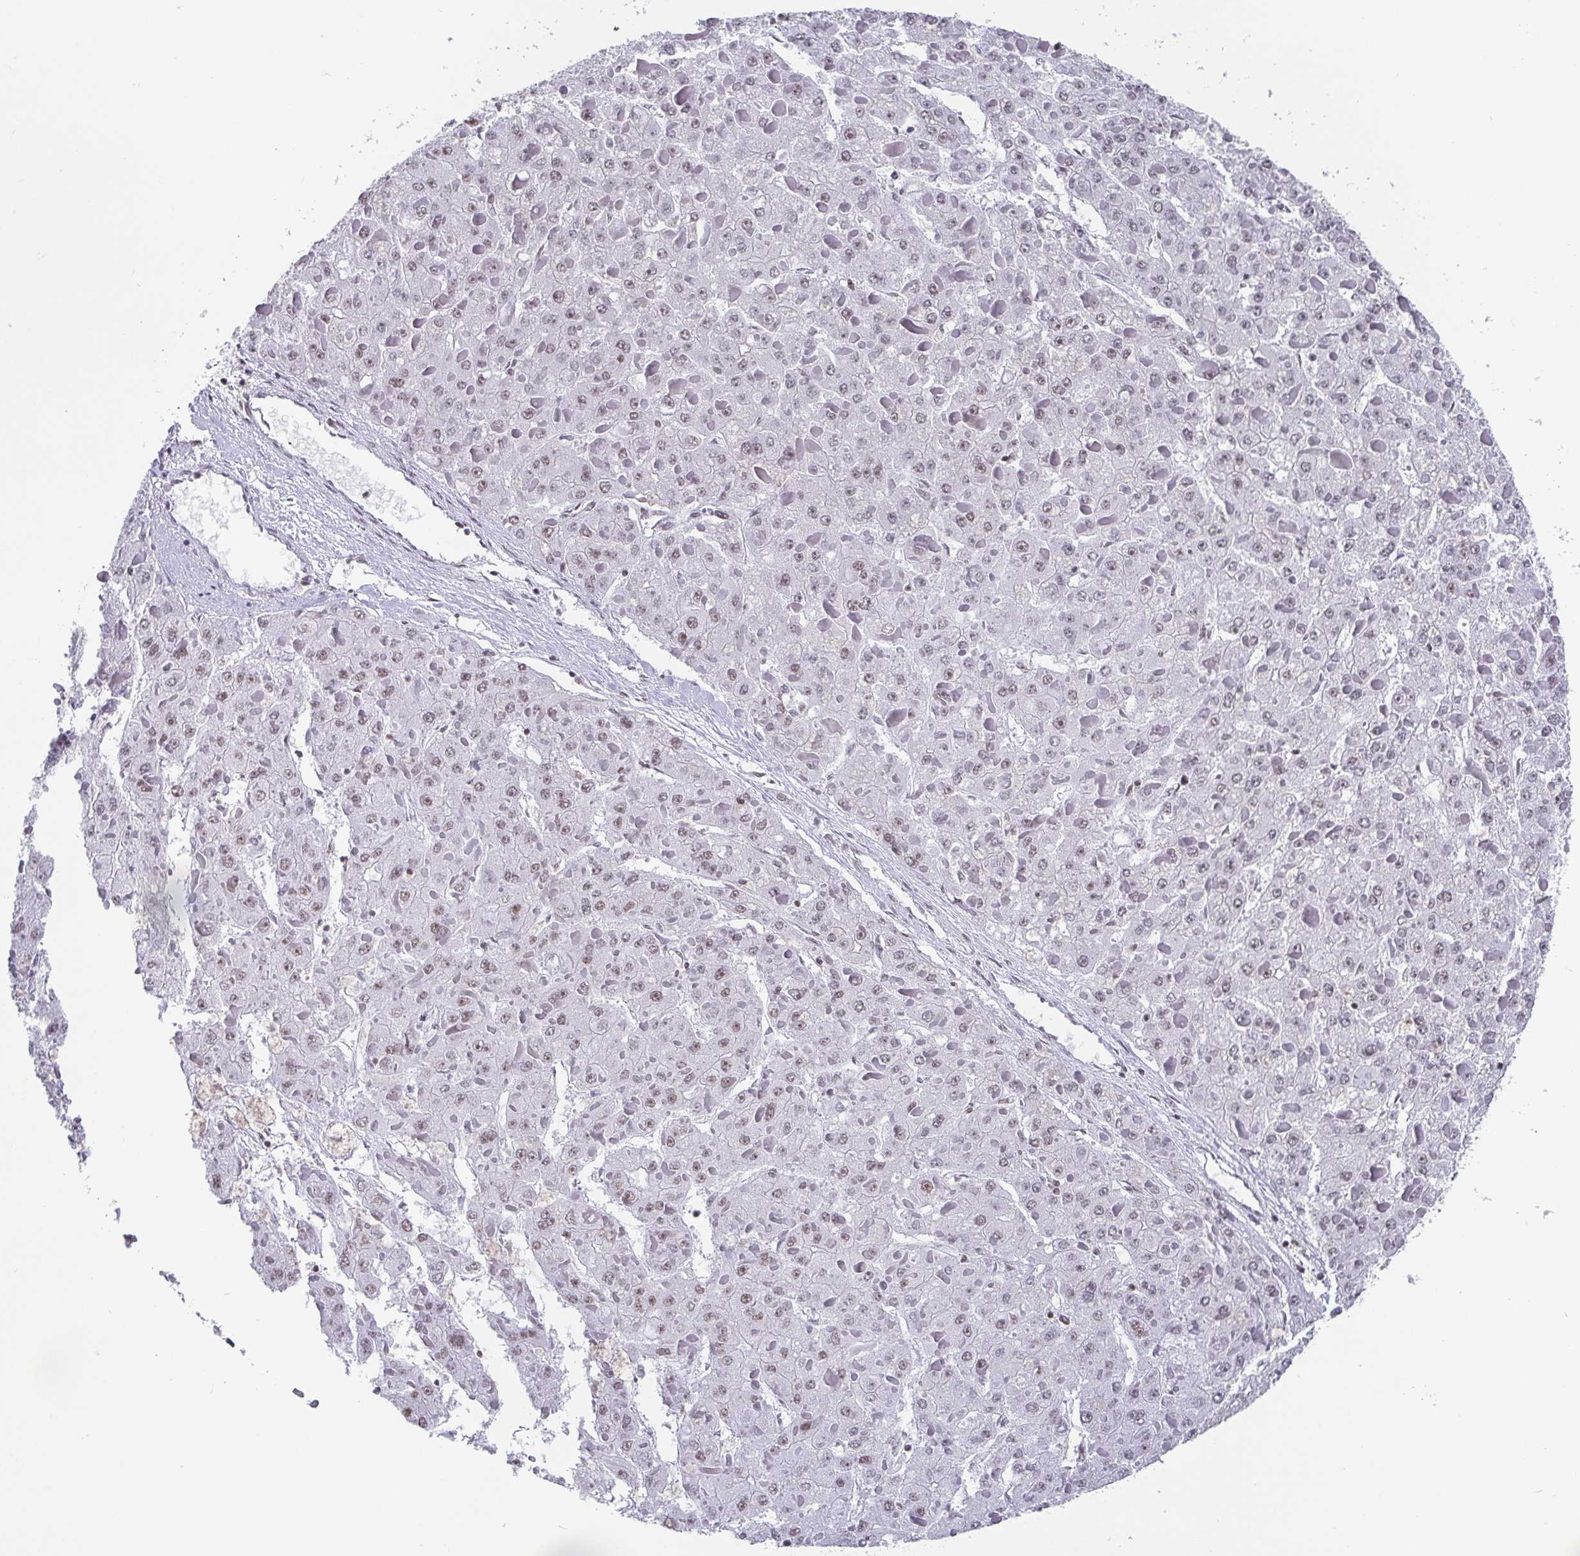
{"staining": {"intensity": "weak", "quantity": "<25%", "location": "nuclear"}, "tissue": "liver cancer", "cell_type": "Tumor cells", "image_type": "cancer", "snomed": [{"axis": "morphology", "description": "Carcinoma, Hepatocellular, NOS"}, {"axis": "topography", "description": "Liver"}], "caption": "Immunohistochemistry micrograph of human hepatocellular carcinoma (liver) stained for a protein (brown), which demonstrates no expression in tumor cells.", "gene": "CTCF", "patient": {"sex": "female", "age": 73}}